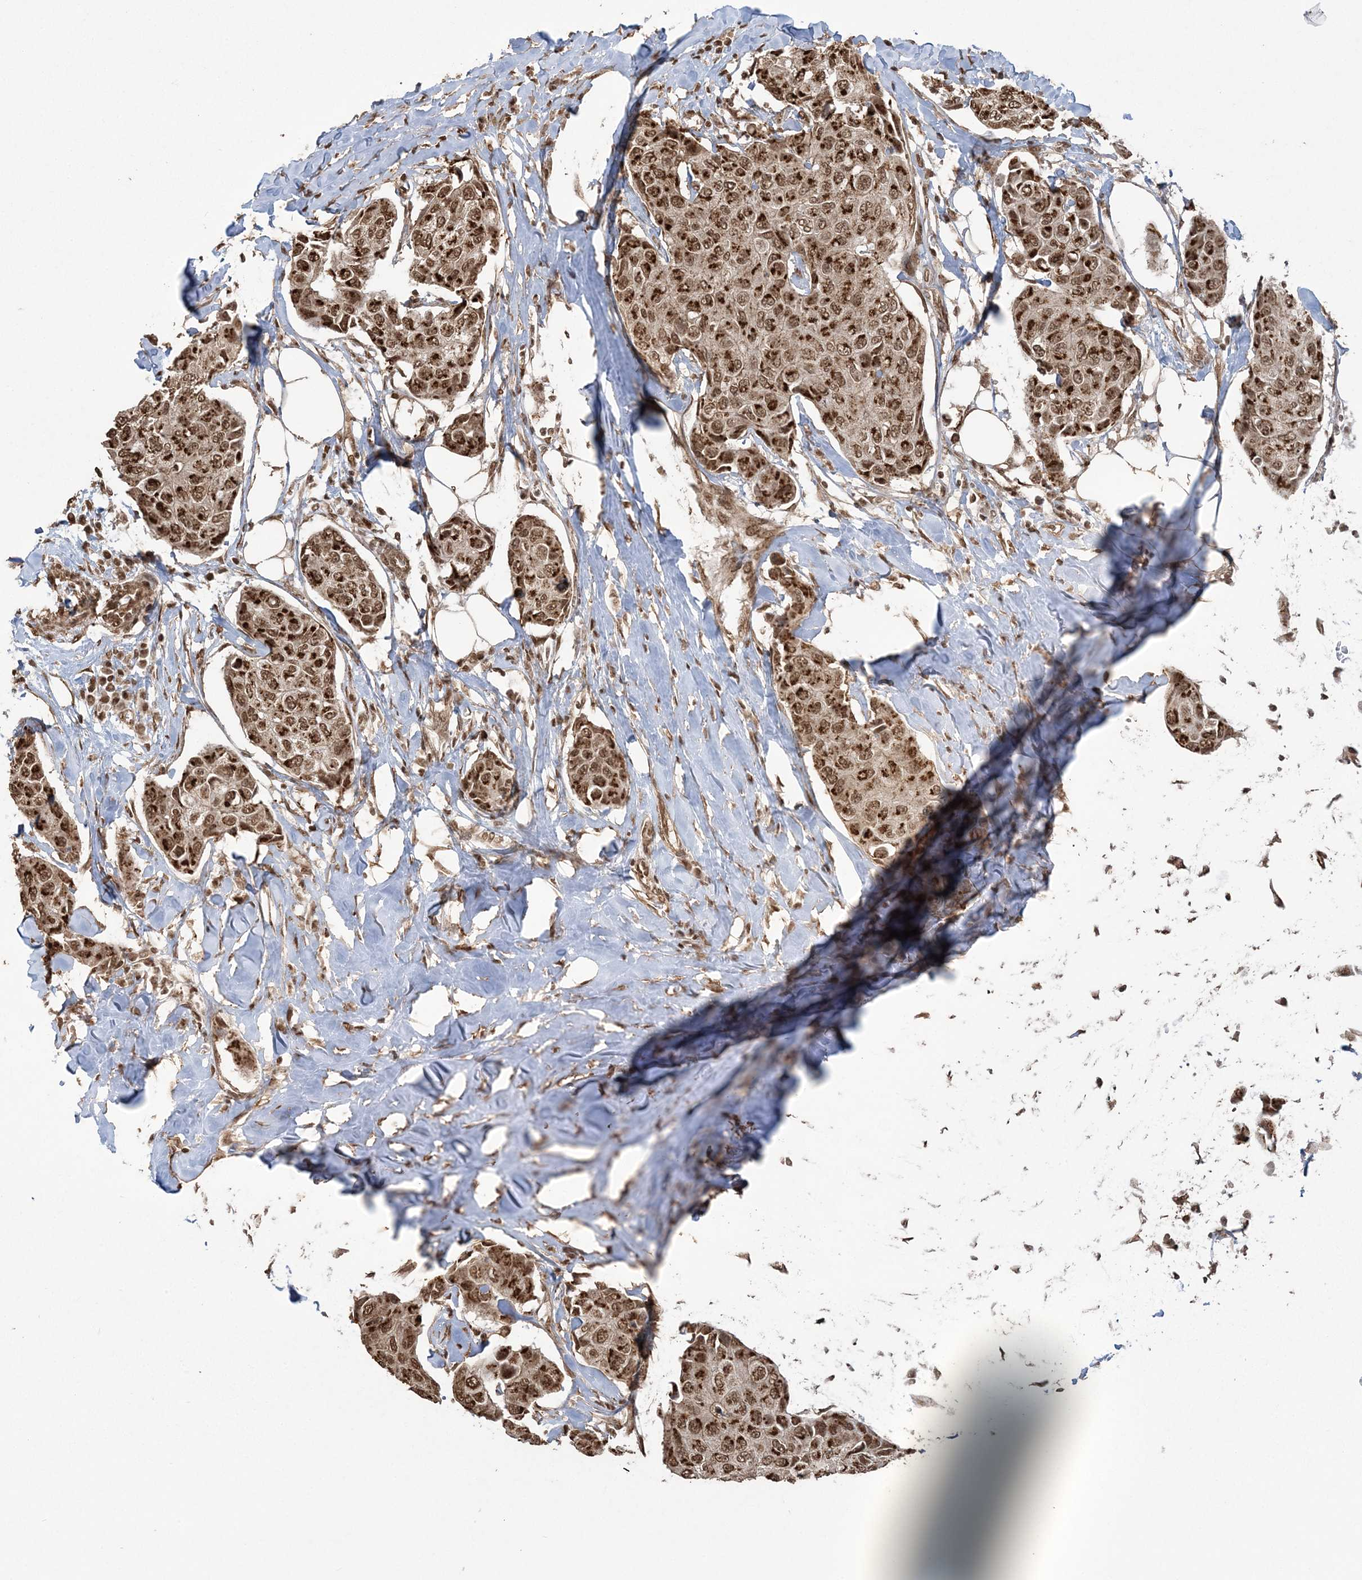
{"staining": {"intensity": "strong", "quantity": ">75%", "location": "cytoplasmic/membranous,nuclear"}, "tissue": "breast cancer", "cell_type": "Tumor cells", "image_type": "cancer", "snomed": [{"axis": "morphology", "description": "Duct carcinoma"}, {"axis": "topography", "description": "Breast"}], "caption": "Immunohistochemical staining of human breast cancer displays strong cytoplasmic/membranous and nuclear protein positivity in approximately >75% of tumor cells.", "gene": "ZNF839", "patient": {"sex": "female", "age": 80}}